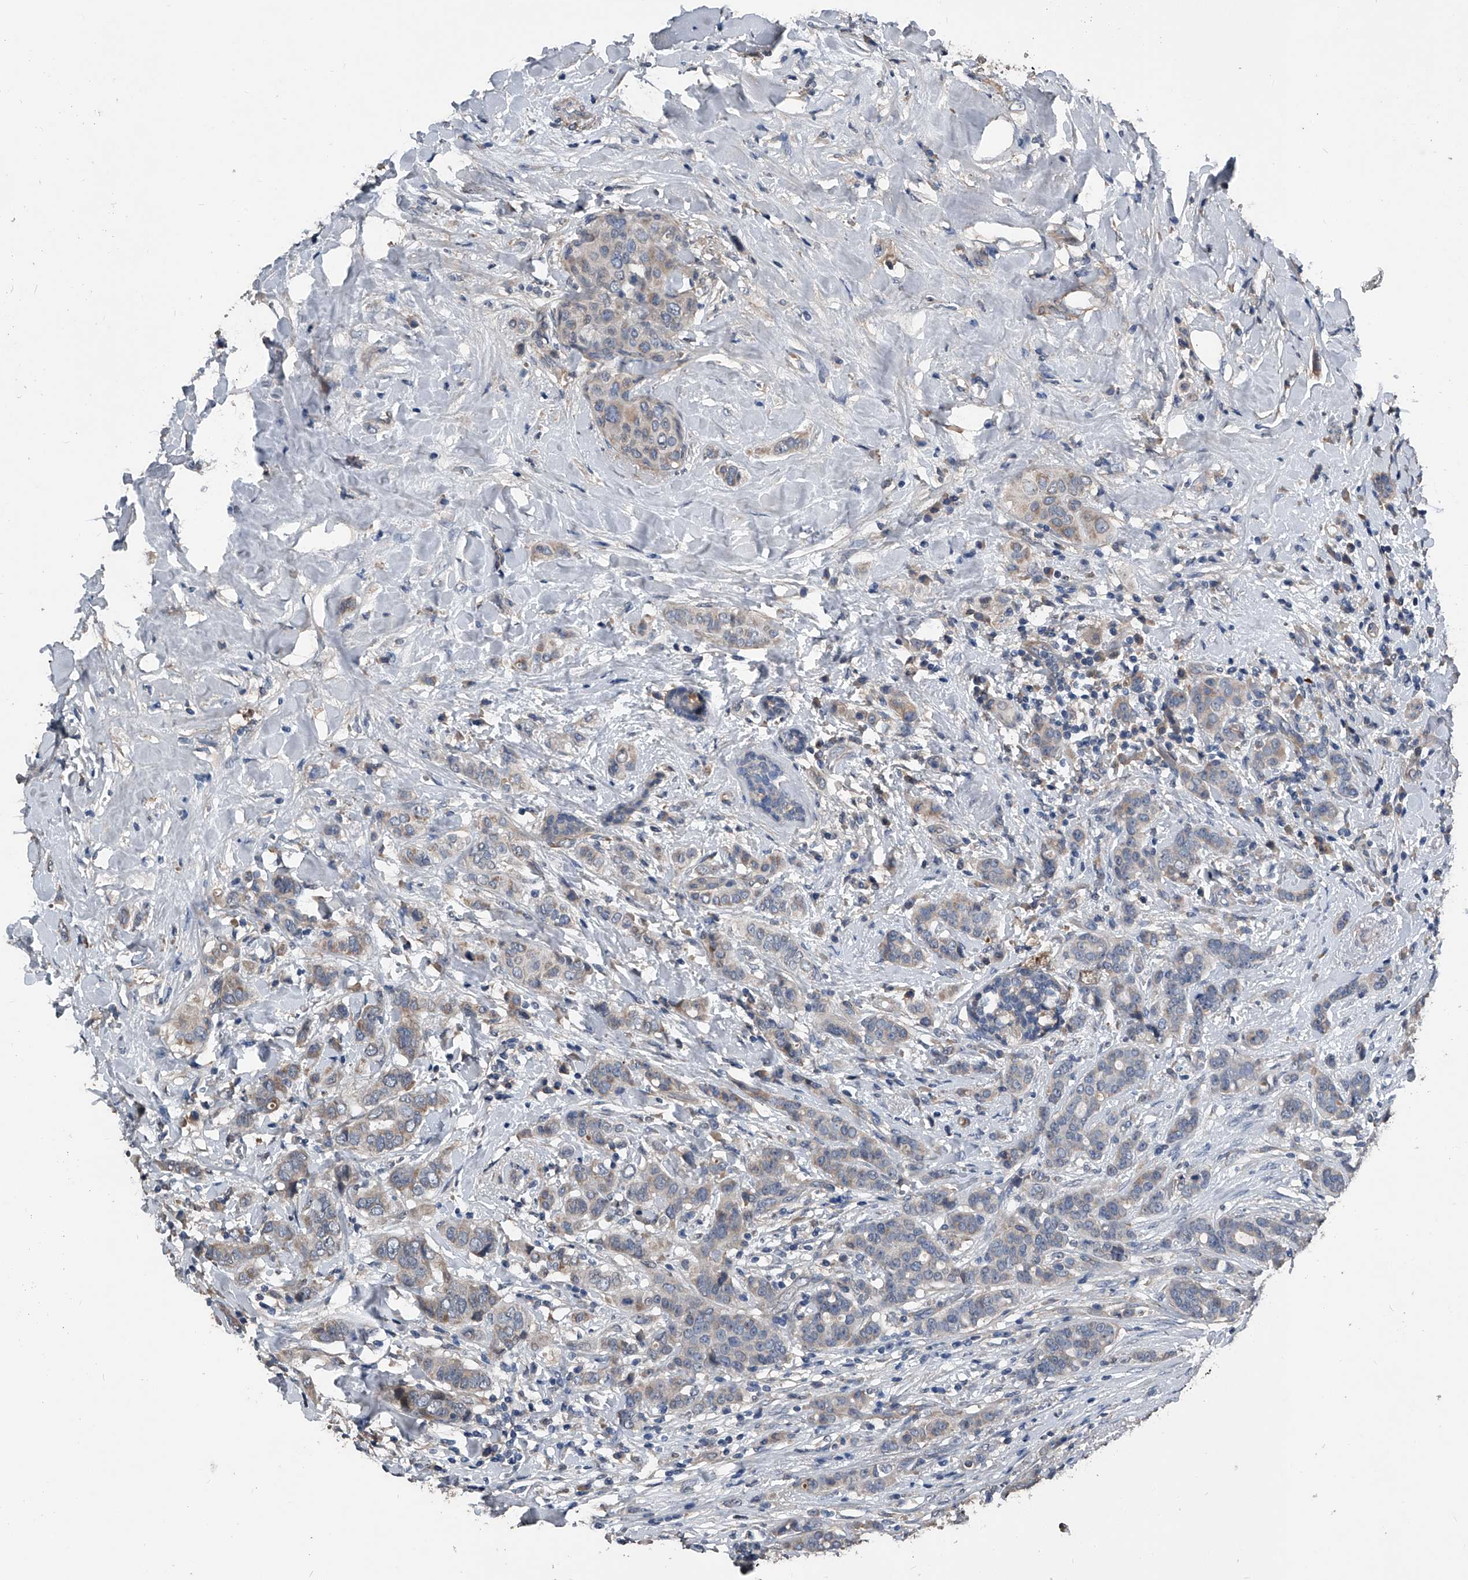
{"staining": {"intensity": "weak", "quantity": "25%-75%", "location": "cytoplasmic/membranous"}, "tissue": "breast cancer", "cell_type": "Tumor cells", "image_type": "cancer", "snomed": [{"axis": "morphology", "description": "Lobular carcinoma"}, {"axis": "topography", "description": "Breast"}], "caption": "This photomicrograph demonstrates immunohistochemistry (IHC) staining of human breast cancer, with low weak cytoplasmic/membranous staining in approximately 25%-75% of tumor cells.", "gene": "PHACTR1", "patient": {"sex": "female", "age": 51}}